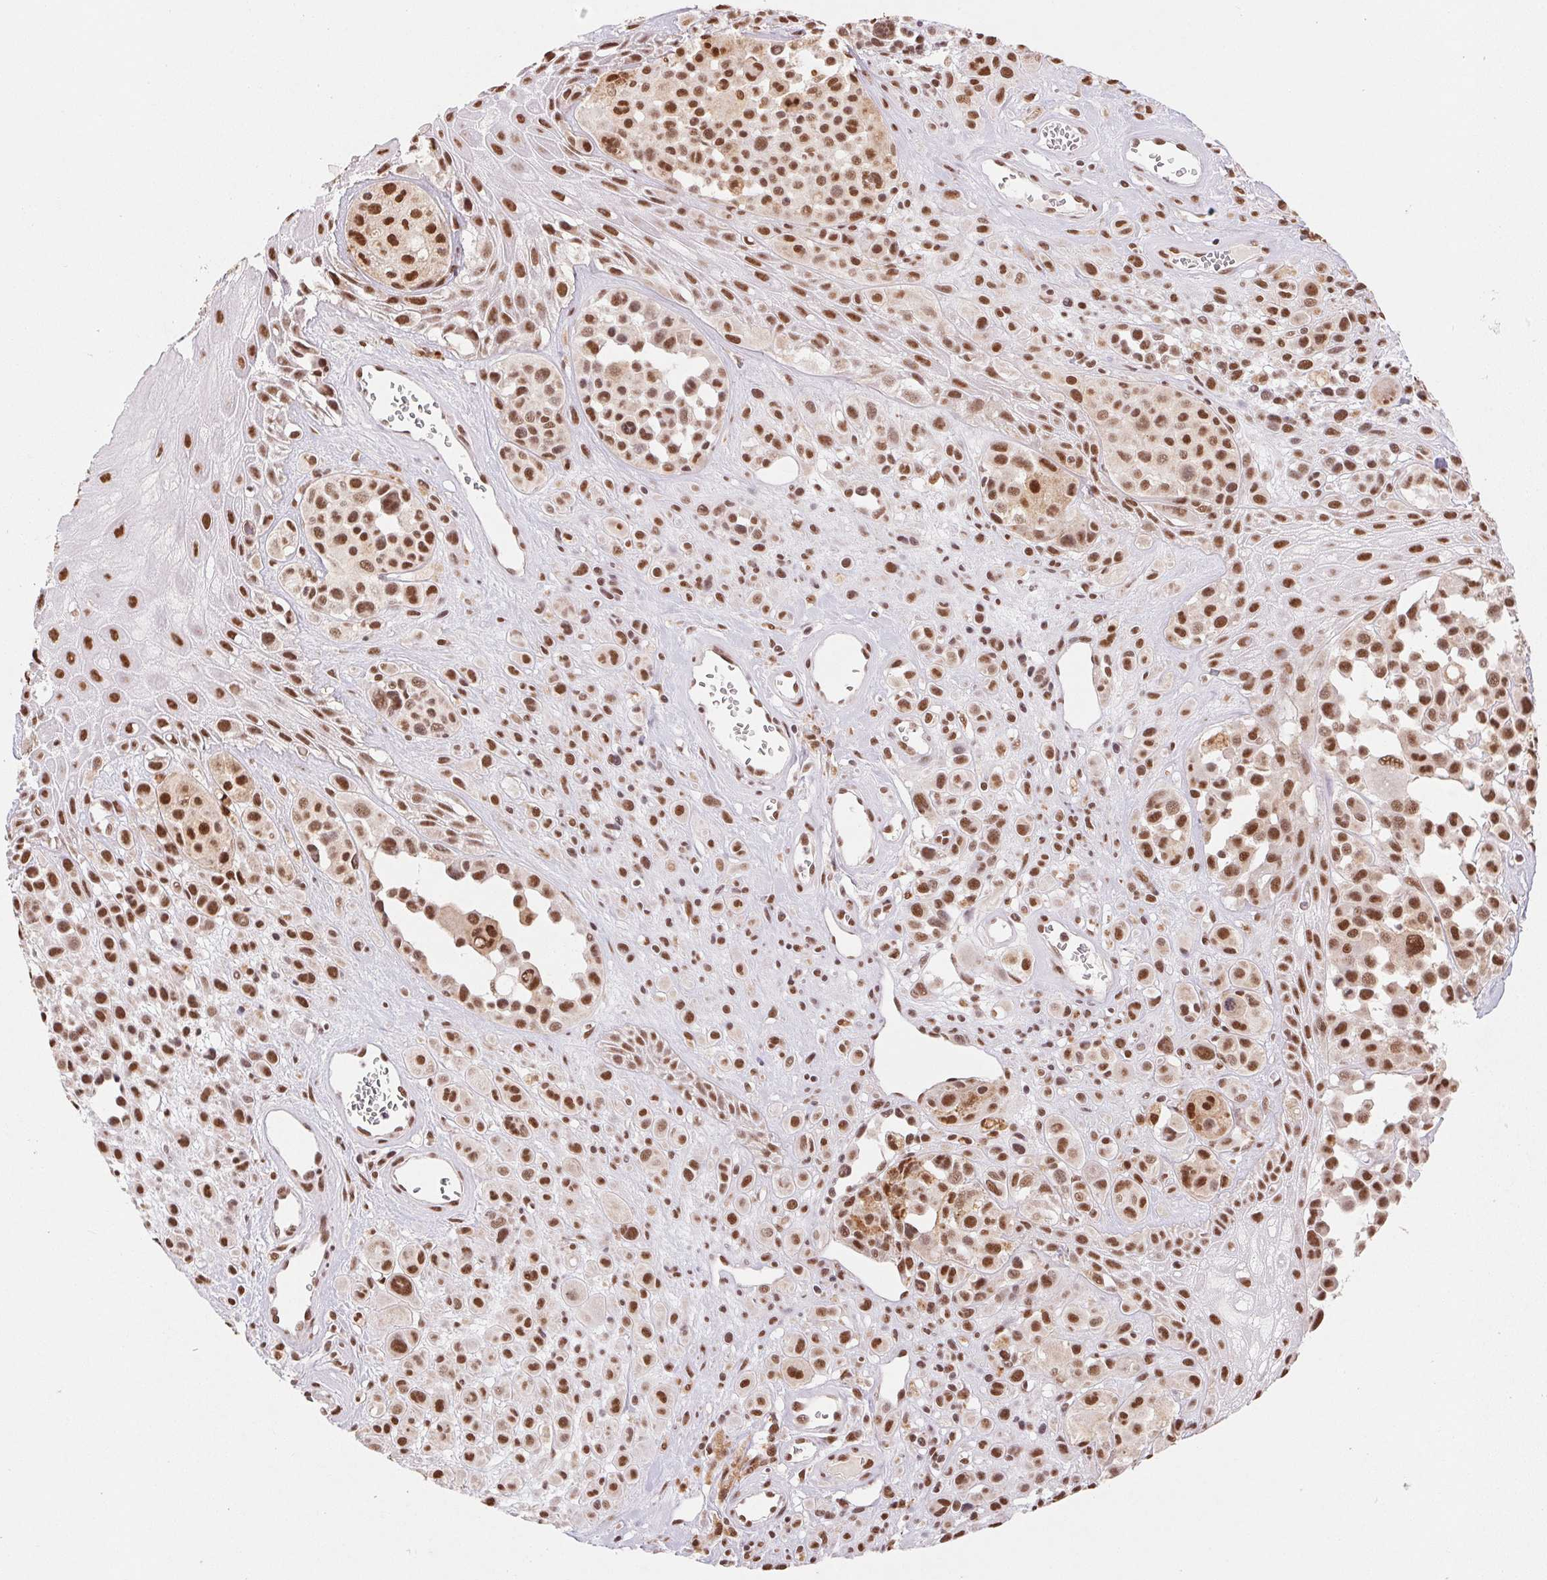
{"staining": {"intensity": "strong", "quantity": ">75%", "location": "nuclear"}, "tissue": "melanoma", "cell_type": "Tumor cells", "image_type": "cancer", "snomed": [{"axis": "morphology", "description": "Malignant melanoma, NOS"}, {"axis": "topography", "description": "Skin"}], "caption": "This is a micrograph of immunohistochemistry (IHC) staining of malignant melanoma, which shows strong expression in the nuclear of tumor cells.", "gene": "SNRPG", "patient": {"sex": "male", "age": 77}}